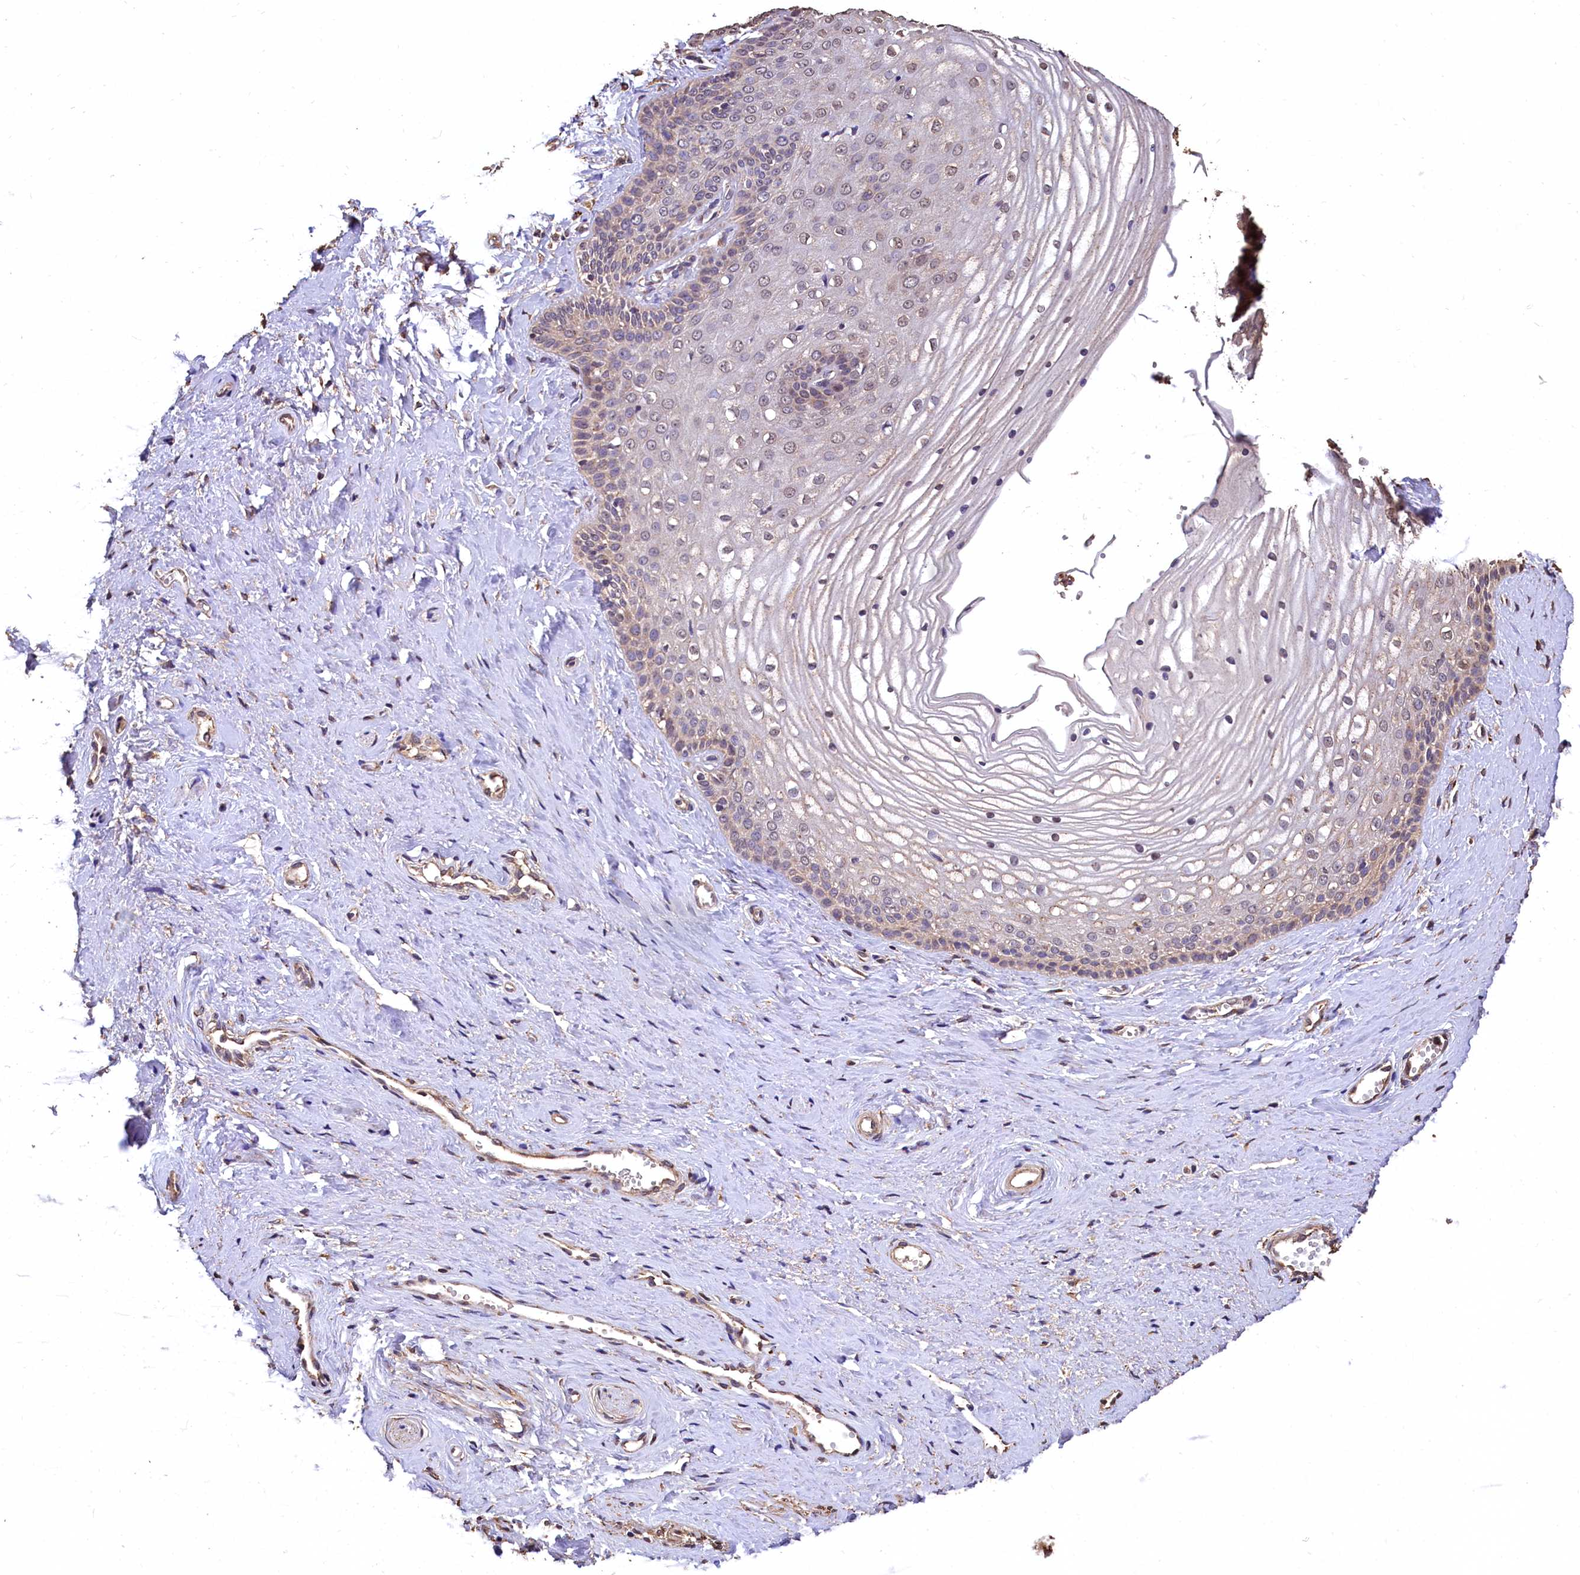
{"staining": {"intensity": "moderate", "quantity": "25%-75%", "location": "cytoplasmic/membranous"}, "tissue": "vagina", "cell_type": "Squamous epithelial cells", "image_type": "normal", "snomed": [{"axis": "morphology", "description": "Normal tissue, NOS"}, {"axis": "topography", "description": "Vagina"}, {"axis": "topography", "description": "Cervix"}], "caption": "Vagina stained with immunohistochemistry (IHC) shows moderate cytoplasmic/membranous positivity in about 25%-75% of squamous epithelial cells. (IHC, brightfield microscopy, high magnification).", "gene": "LSM4", "patient": {"sex": "female", "age": 40}}